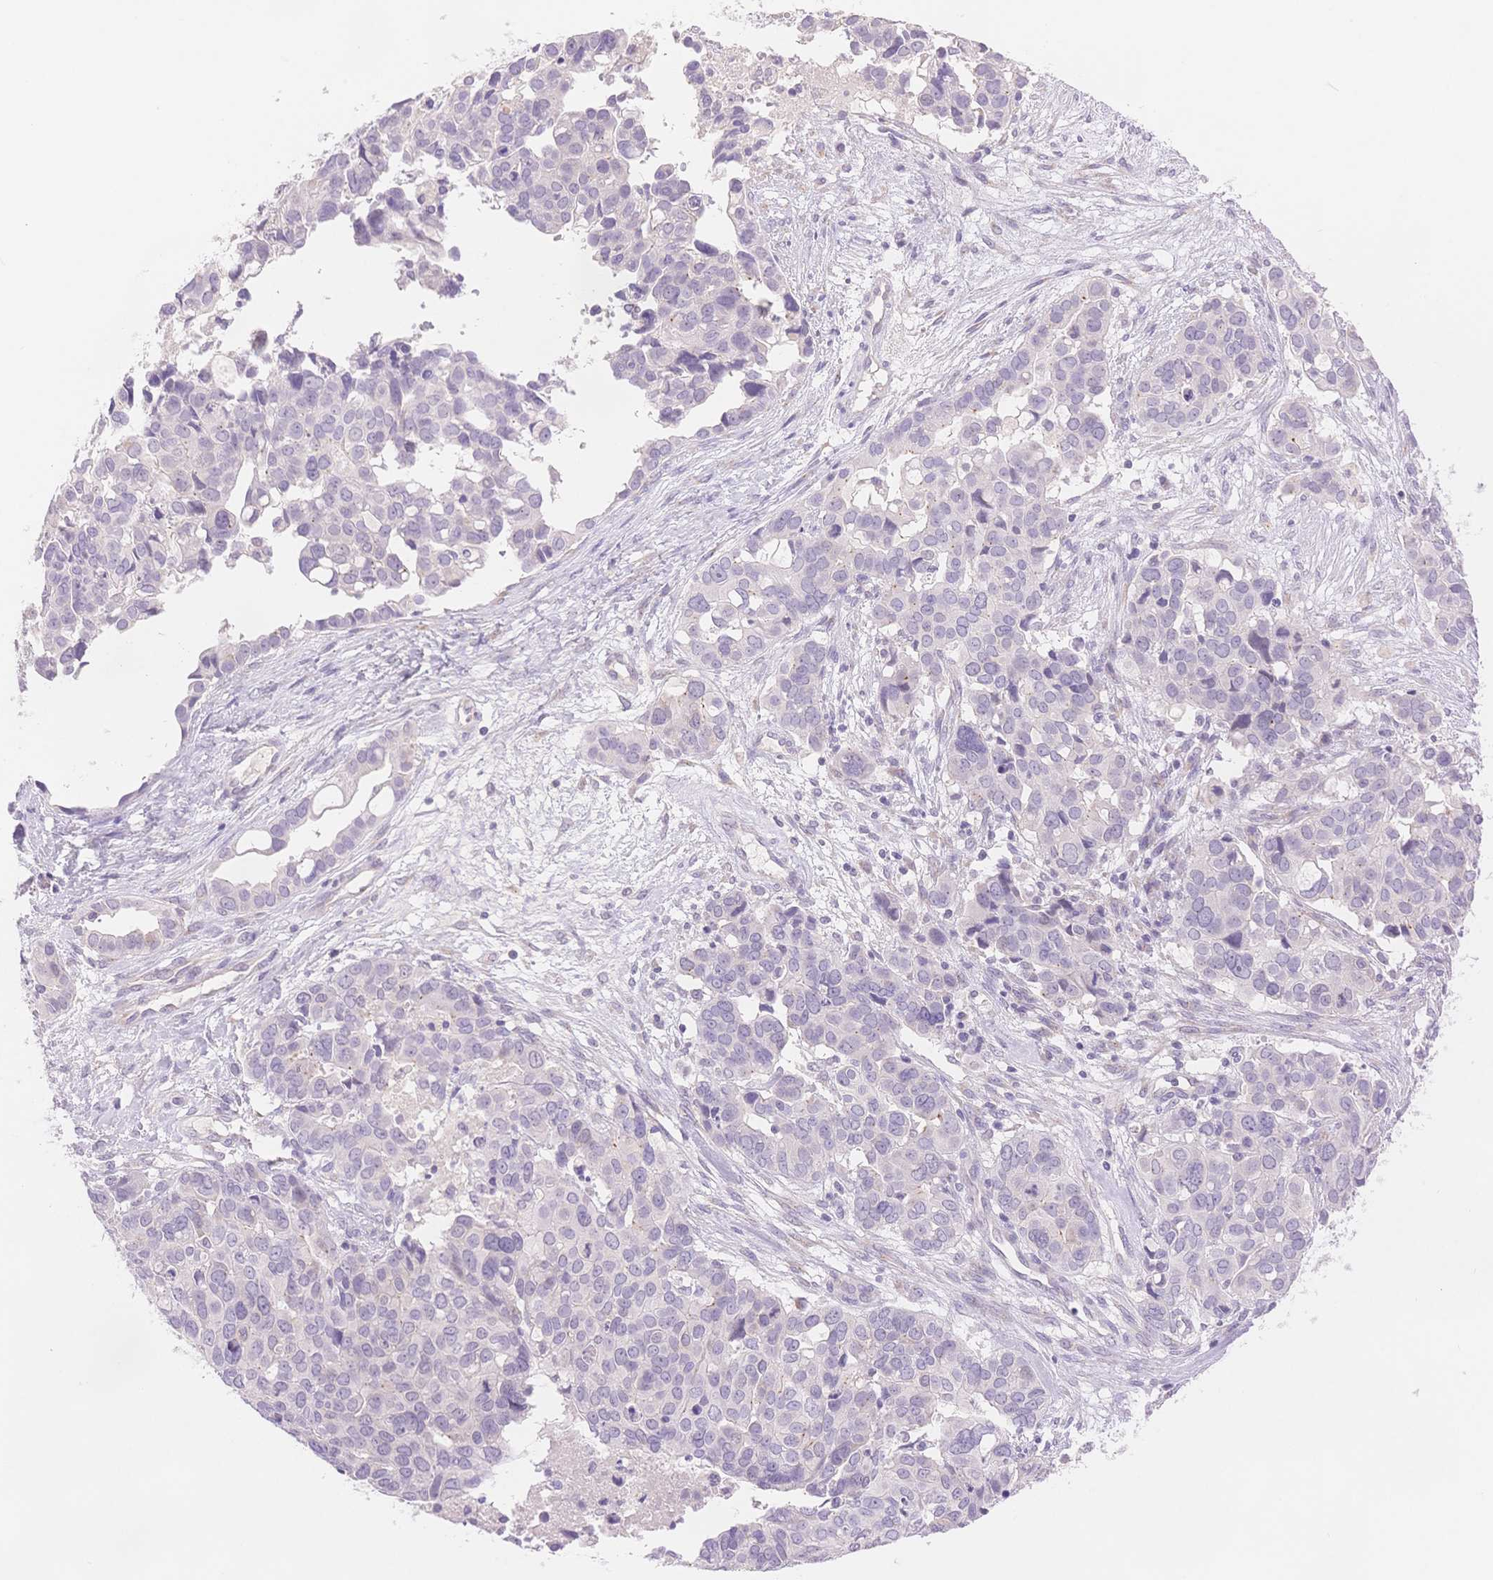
{"staining": {"intensity": "negative", "quantity": "none", "location": "none"}, "tissue": "ovarian cancer", "cell_type": "Tumor cells", "image_type": "cancer", "snomed": [{"axis": "morphology", "description": "Carcinoma, endometroid"}, {"axis": "topography", "description": "Ovary"}], "caption": "High magnification brightfield microscopy of ovarian cancer stained with DAB (brown) and counterstained with hematoxylin (blue): tumor cells show no significant expression.", "gene": "MYOM1", "patient": {"sex": "female", "age": 78}}